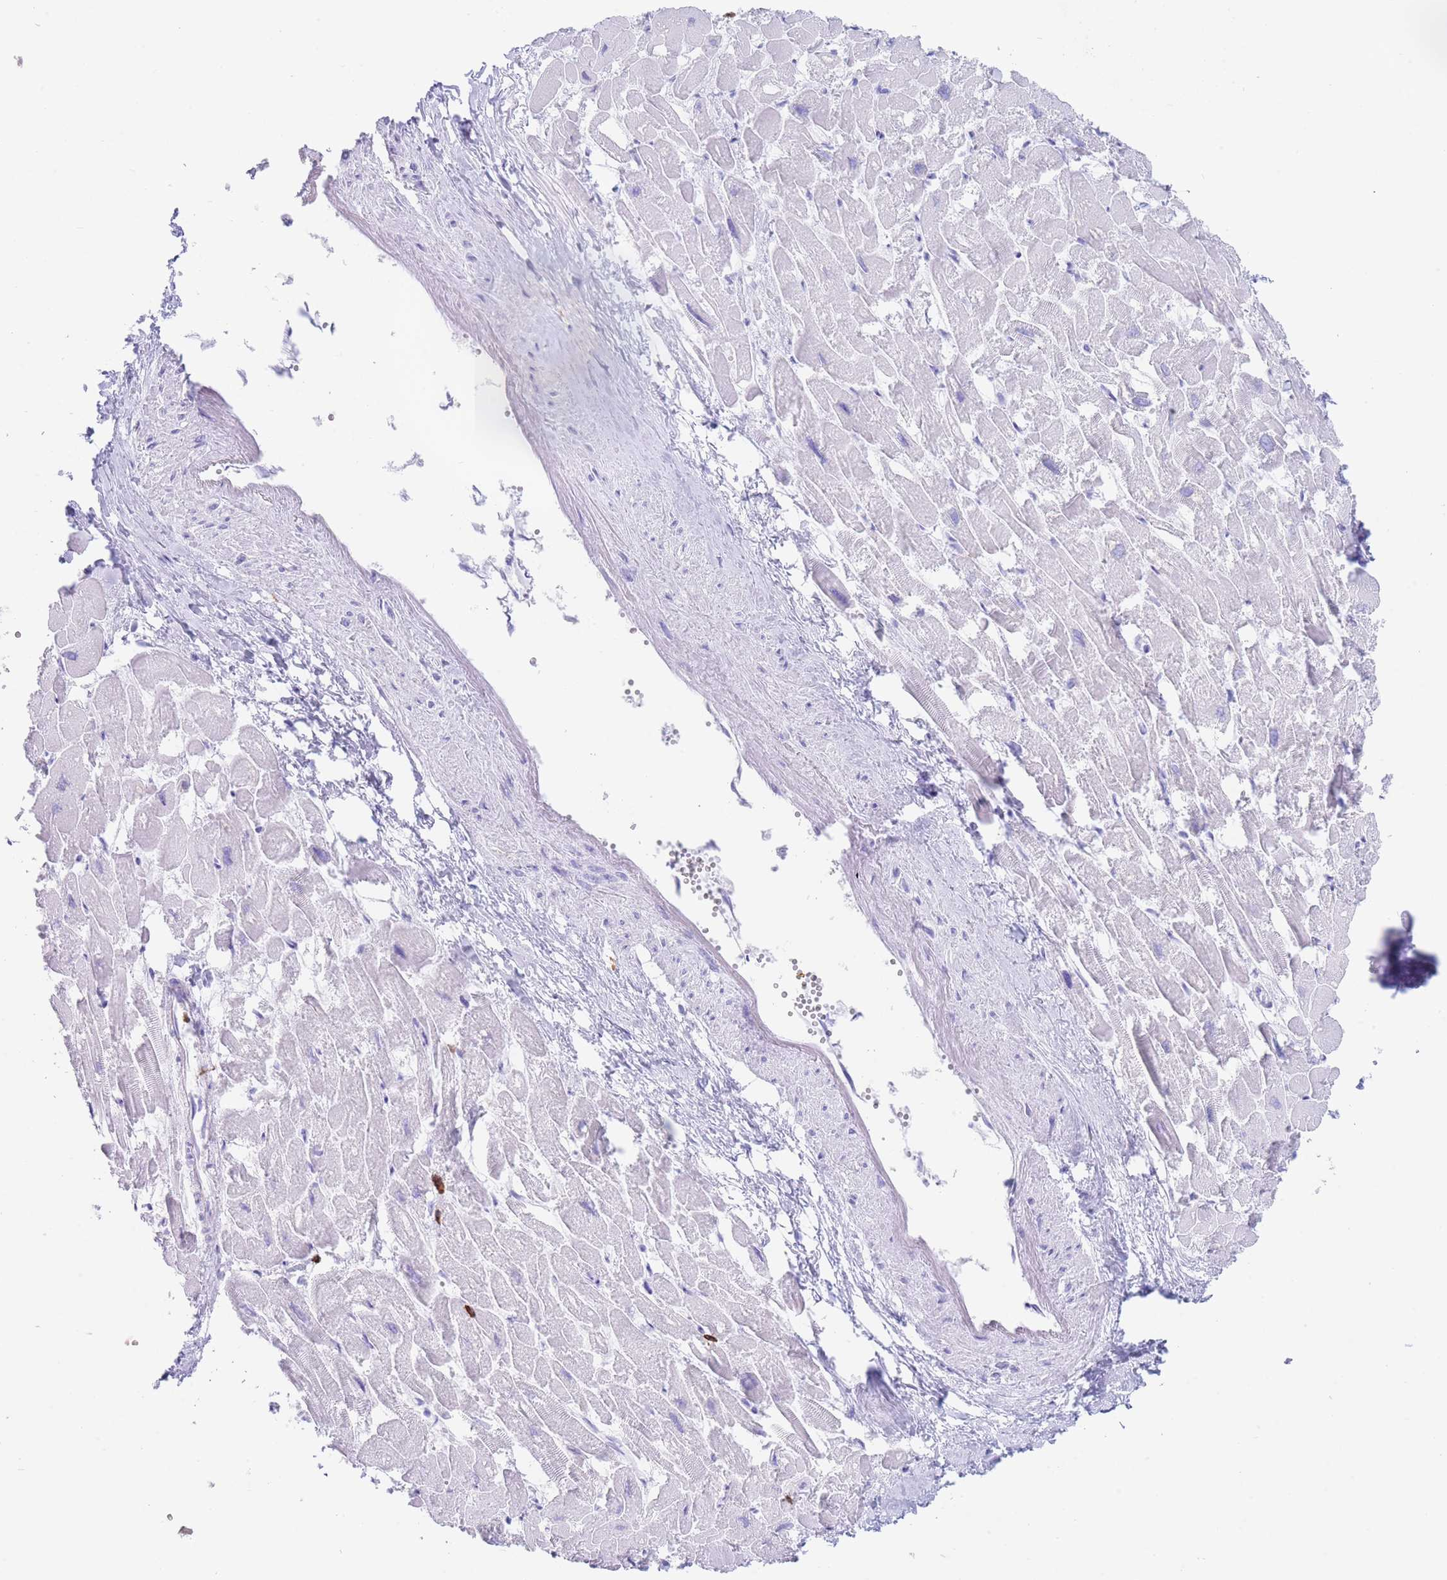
{"staining": {"intensity": "negative", "quantity": "none", "location": "none"}, "tissue": "heart muscle", "cell_type": "Cardiomyocytes", "image_type": "normal", "snomed": [{"axis": "morphology", "description": "Normal tissue, NOS"}, {"axis": "topography", "description": "Heart"}], "caption": "Image shows no significant protein expression in cardiomyocytes of benign heart muscle.", "gene": "CORO1A", "patient": {"sex": "male", "age": 54}}